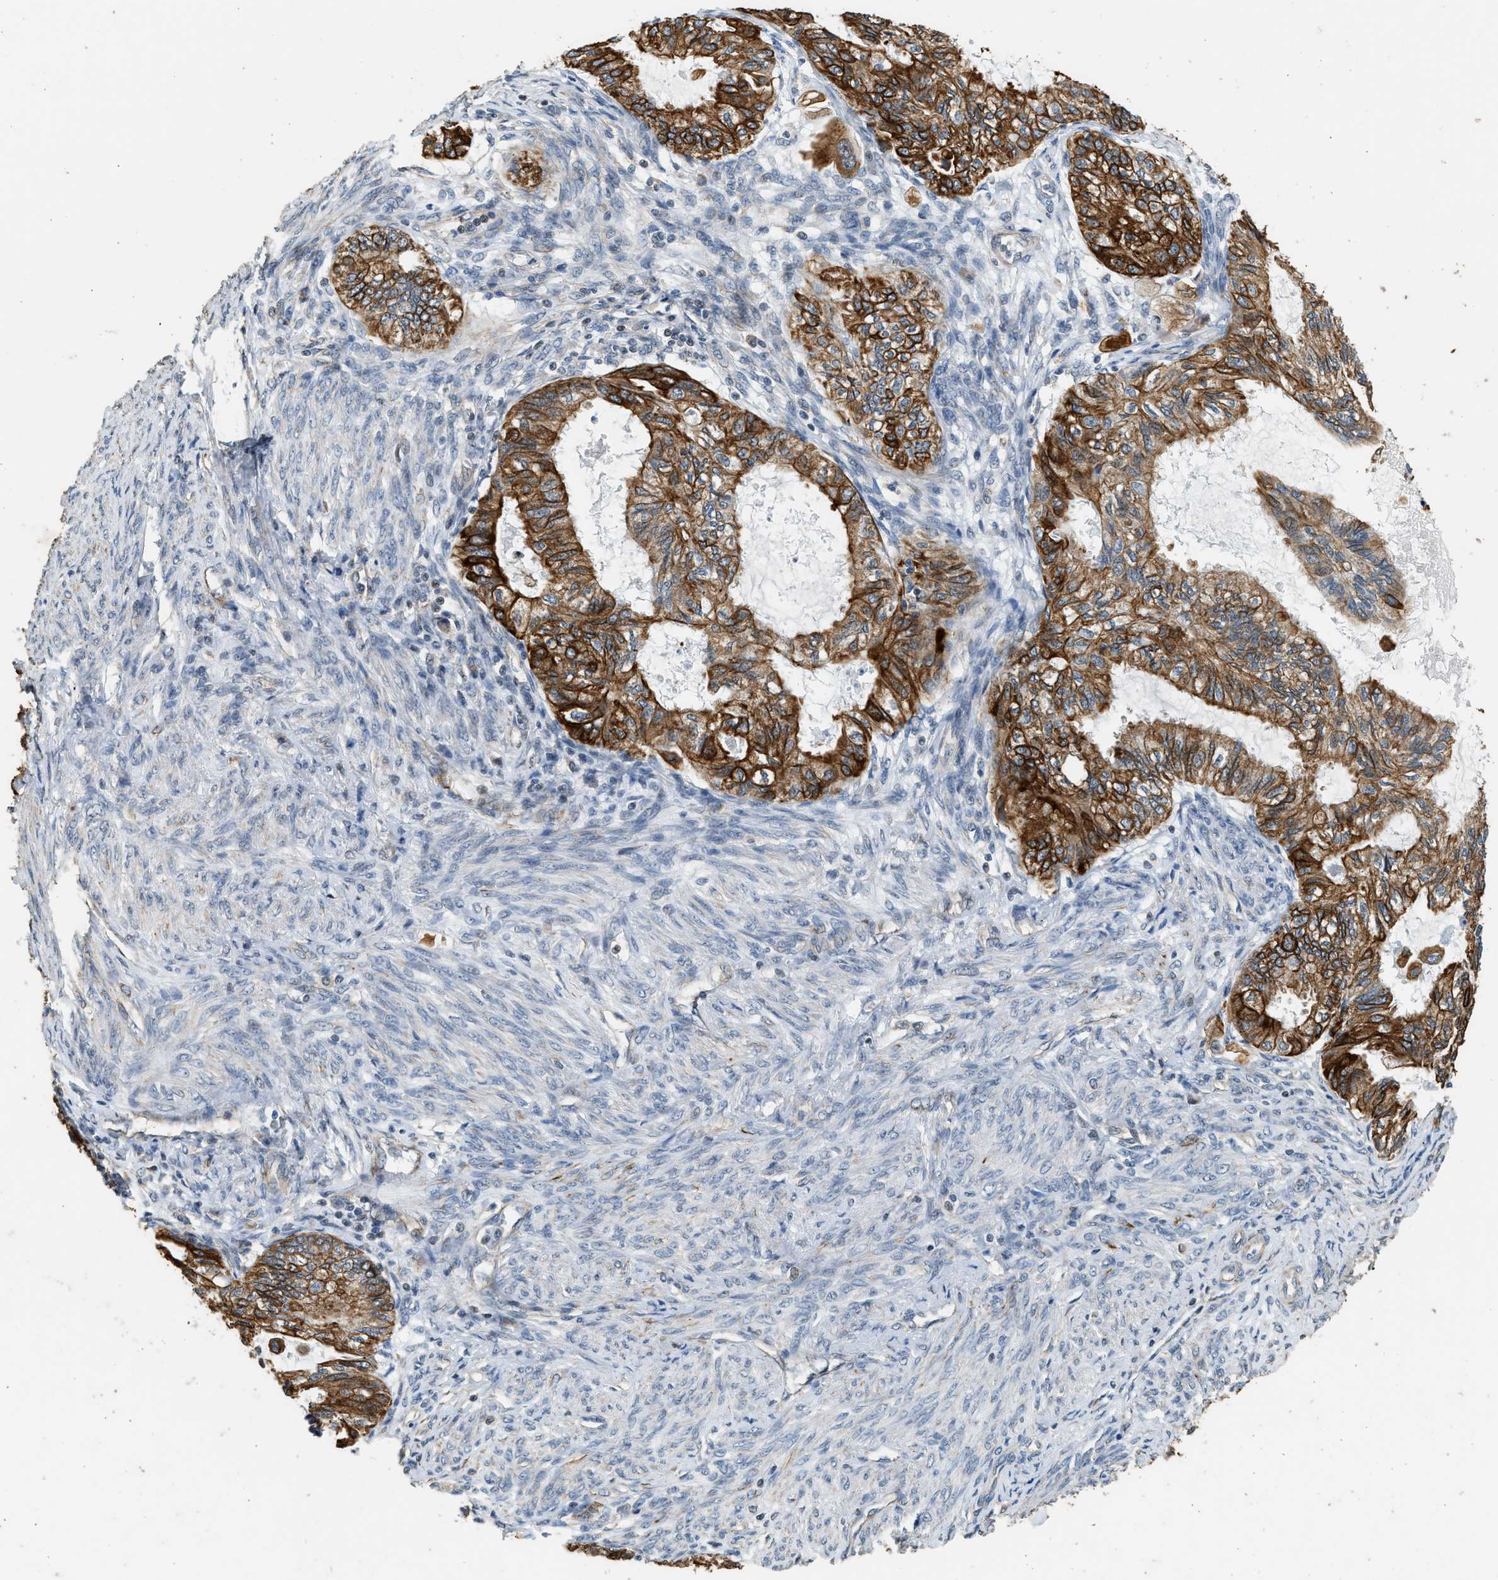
{"staining": {"intensity": "strong", "quantity": ">75%", "location": "cytoplasmic/membranous"}, "tissue": "cervical cancer", "cell_type": "Tumor cells", "image_type": "cancer", "snomed": [{"axis": "morphology", "description": "Normal tissue, NOS"}, {"axis": "morphology", "description": "Adenocarcinoma, NOS"}, {"axis": "topography", "description": "Cervix"}, {"axis": "topography", "description": "Endometrium"}], "caption": "A brown stain shows strong cytoplasmic/membranous positivity of a protein in human cervical cancer tumor cells. (DAB (3,3'-diaminobenzidine) IHC, brown staining for protein, blue staining for nuclei).", "gene": "PCLO", "patient": {"sex": "female", "age": 86}}